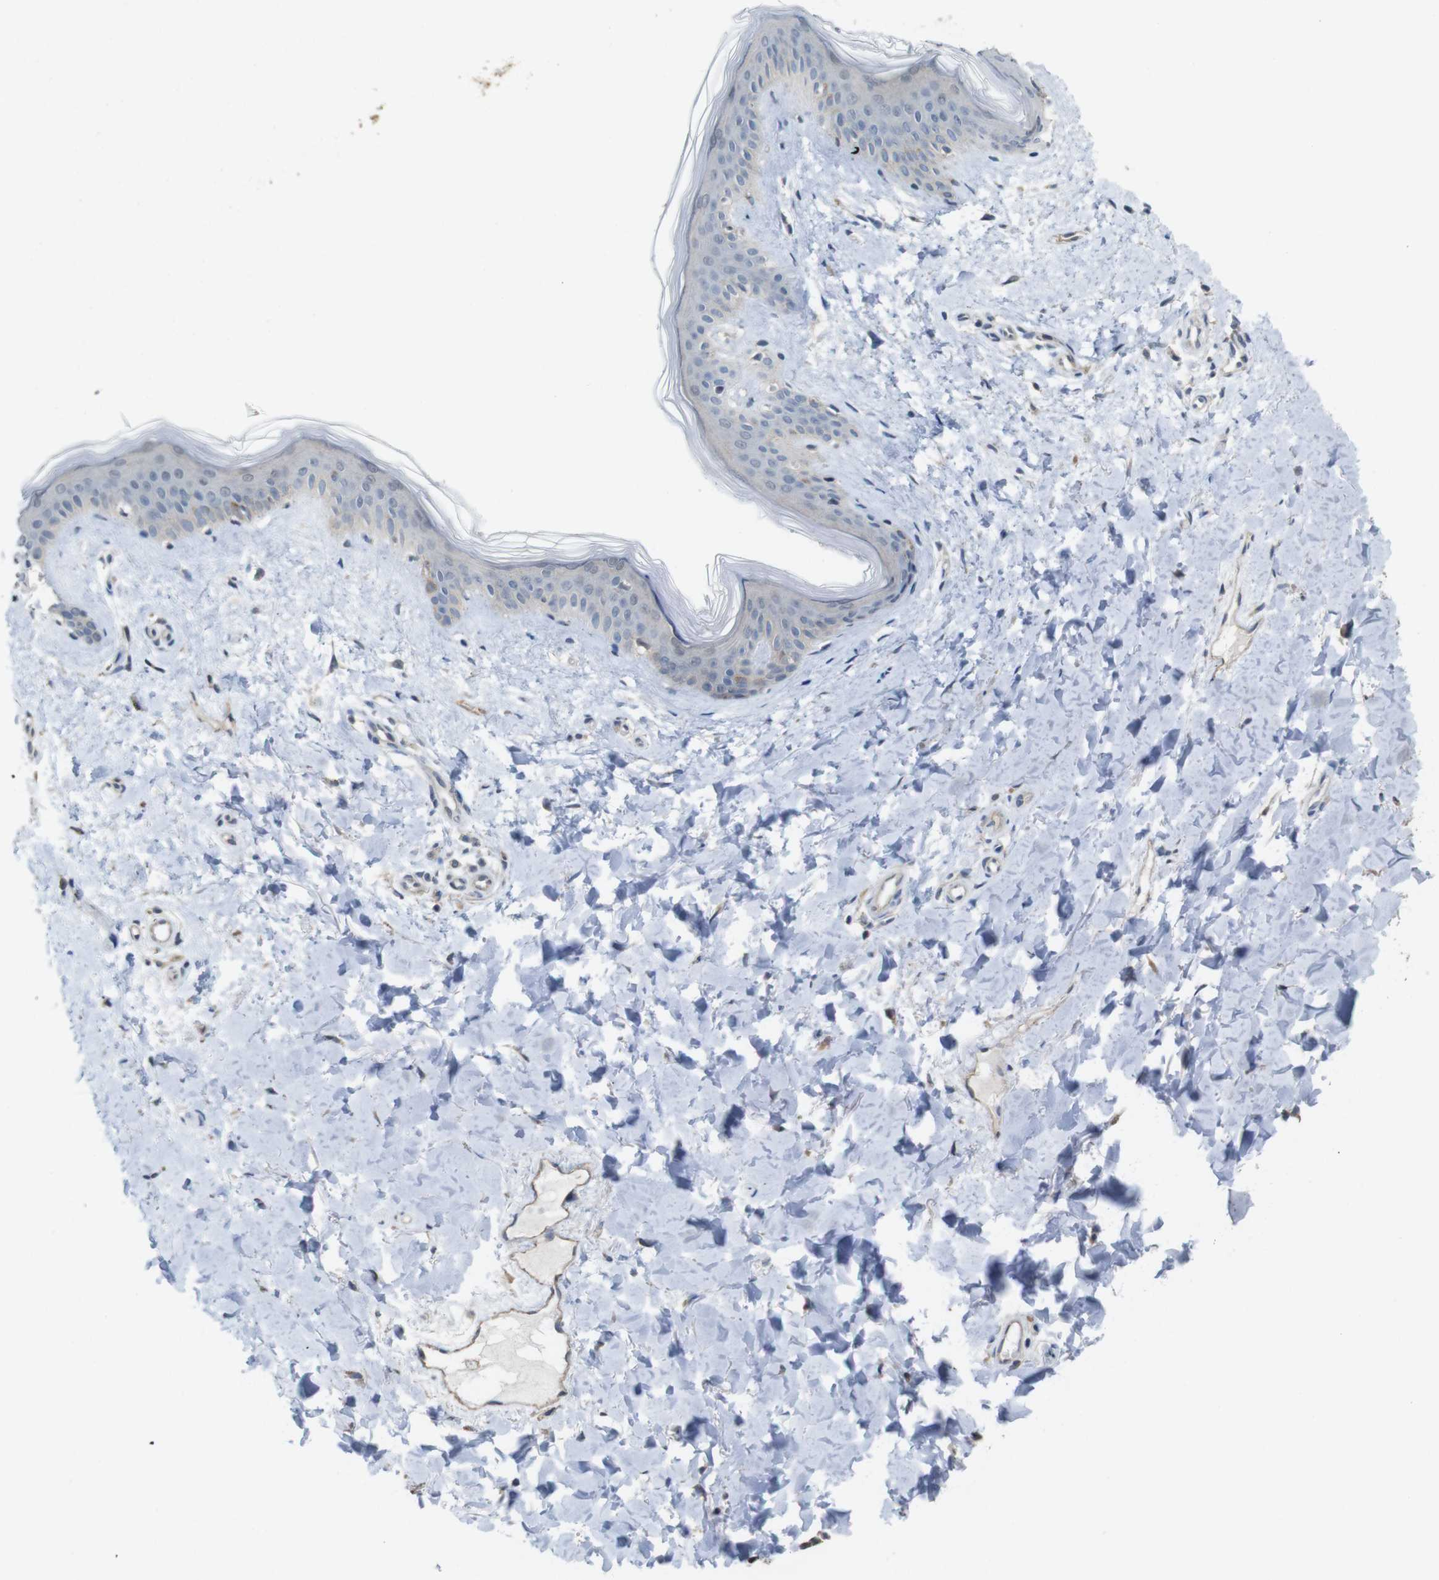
{"staining": {"intensity": "negative", "quantity": "none", "location": "none"}, "tissue": "skin", "cell_type": "Fibroblasts", "image_type": "normal", "snomed": [{"axis": "morphology", "description": "Normal tissue, NOS"}, {"axis": "topography", "description": "Skin"}], "caption": "Immunohistochemical staining of normal skin exhibits no significant staining in fibroblasts.", "gene": "CDC34", "patient": {"sex": "female", "age": 41}}